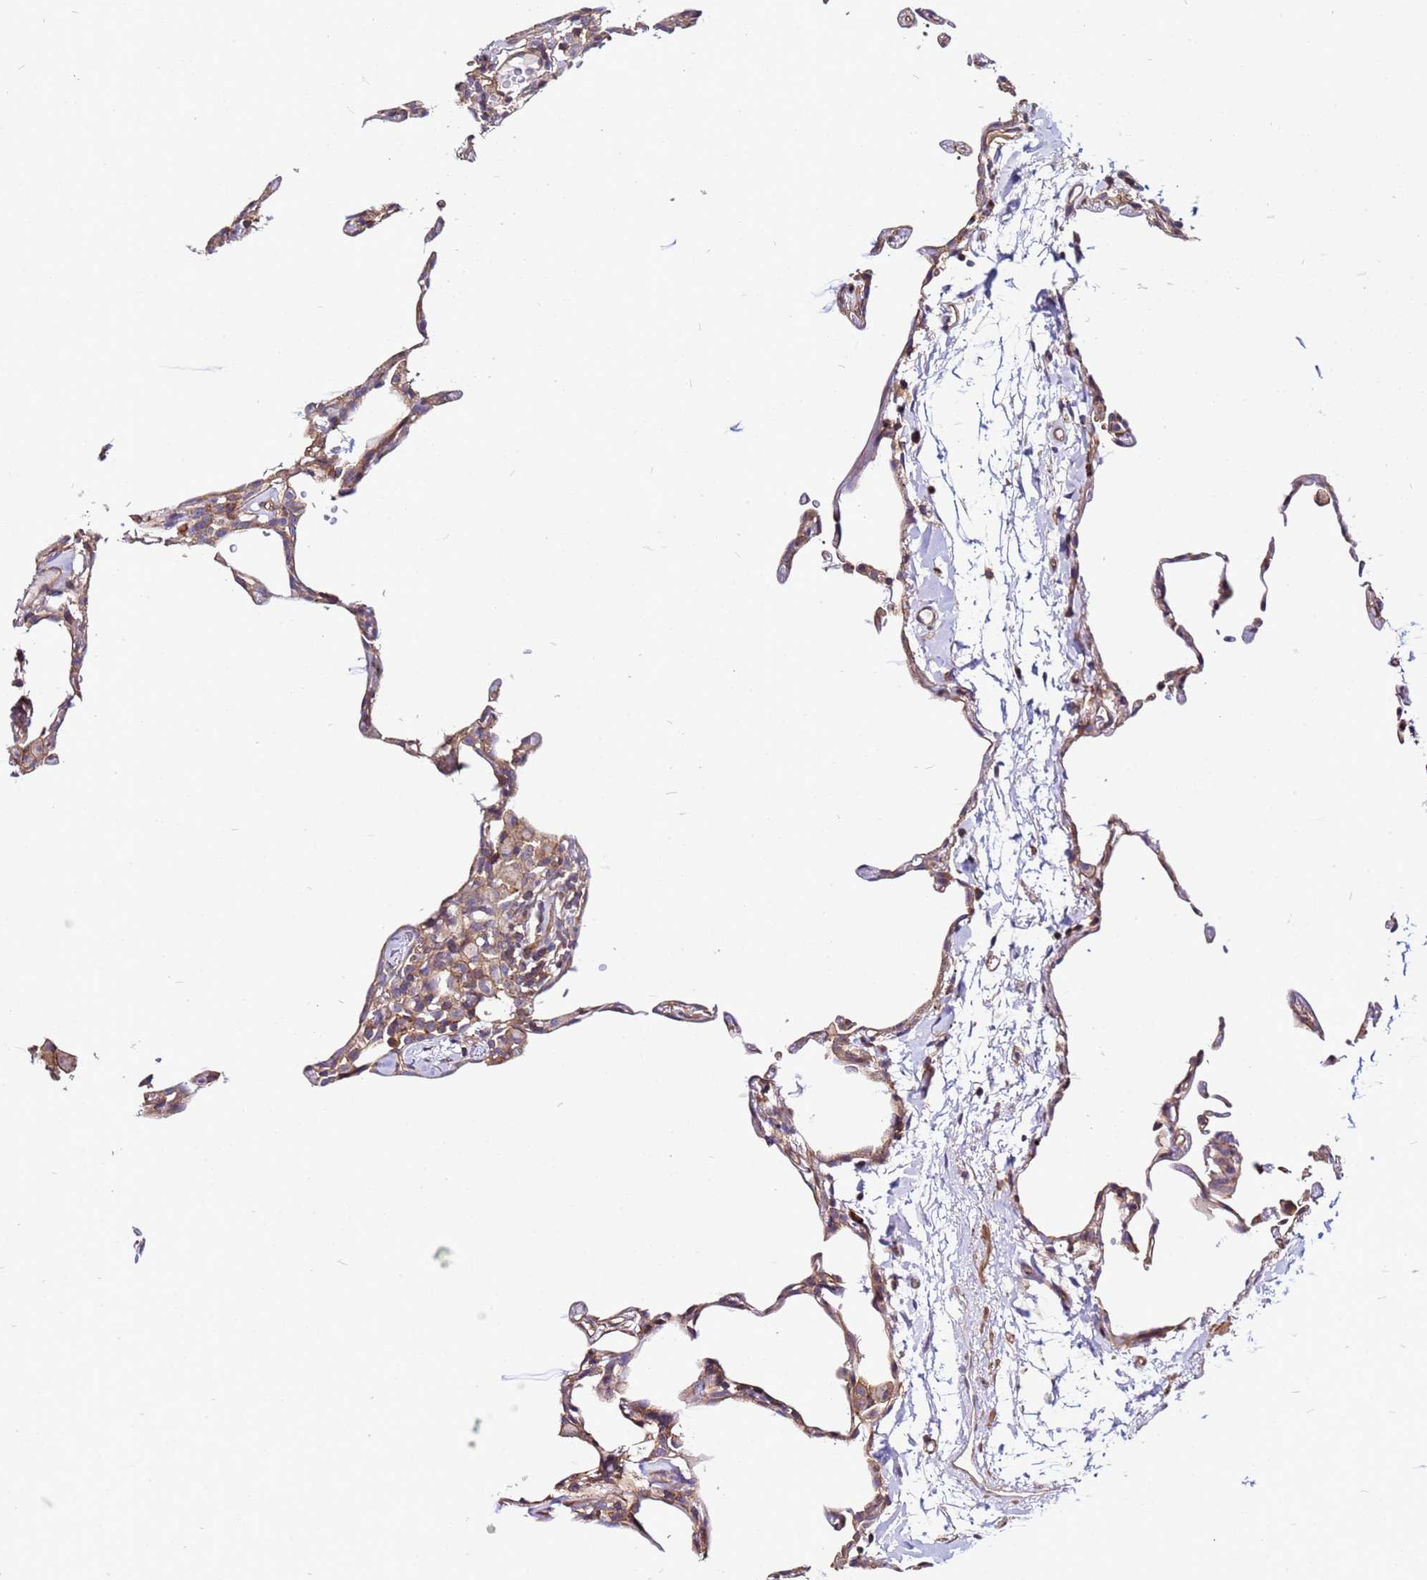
{"staining": {"intensity": "moderate", "quantity": "25%-75%", "location": "cytoplasmic/membranous"}, "tissue": "lung", "cell_type": "Alveolar cells", "image_type": "normal", "snomed": [{"axis": "morphology", "description": "Normal tissue, NOS"}, {"axis": "topography", "description": "Lung"}], "caption": "Protein analysis of normal lung exhibits moderate cytoplasmic/membranous positivity in approximately 25%-75% of alveolar cells. (IHC, brightfield microscopy, high magnification).", "gene": "STK38L", "patient": {"sex": "female", "age": 57}}